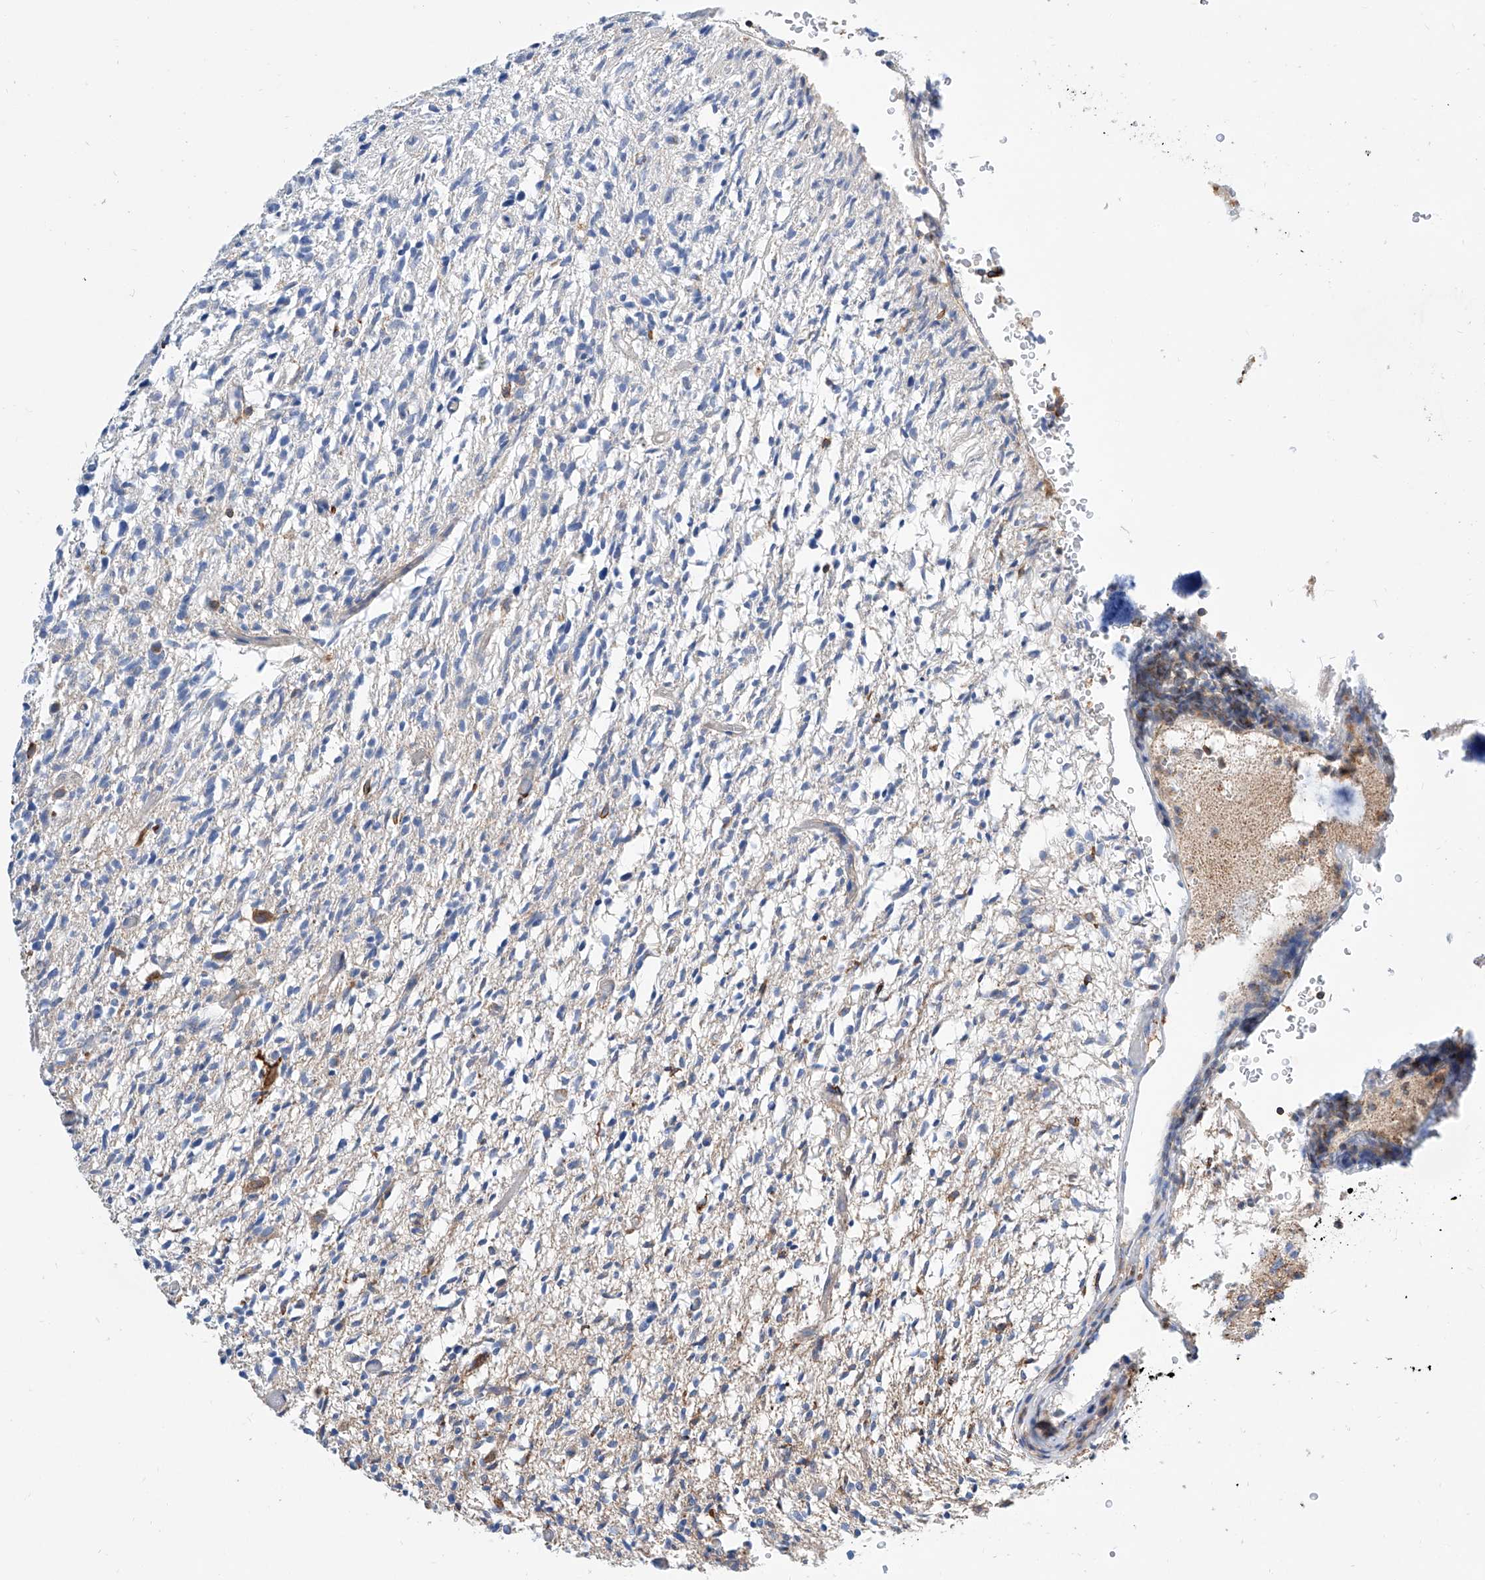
{"staining": {"intensity": "negative", "quantity": "none", "location": "none"}, "tissue": "glioma", "cell_type": "Tumor cells", "image_type": "cancer", "snomed": [{"axis": "morphology", "description": "Glioma, malignant, High grade"}, {"axis": "topography", "description": "Brain"}], "caption": "This is an IHC micrograph of human malignant glioma (high-grade). There is no staining in tumor cells.", "gene": "CPNE5", "patient": {"sex": "female", "age": 57}}